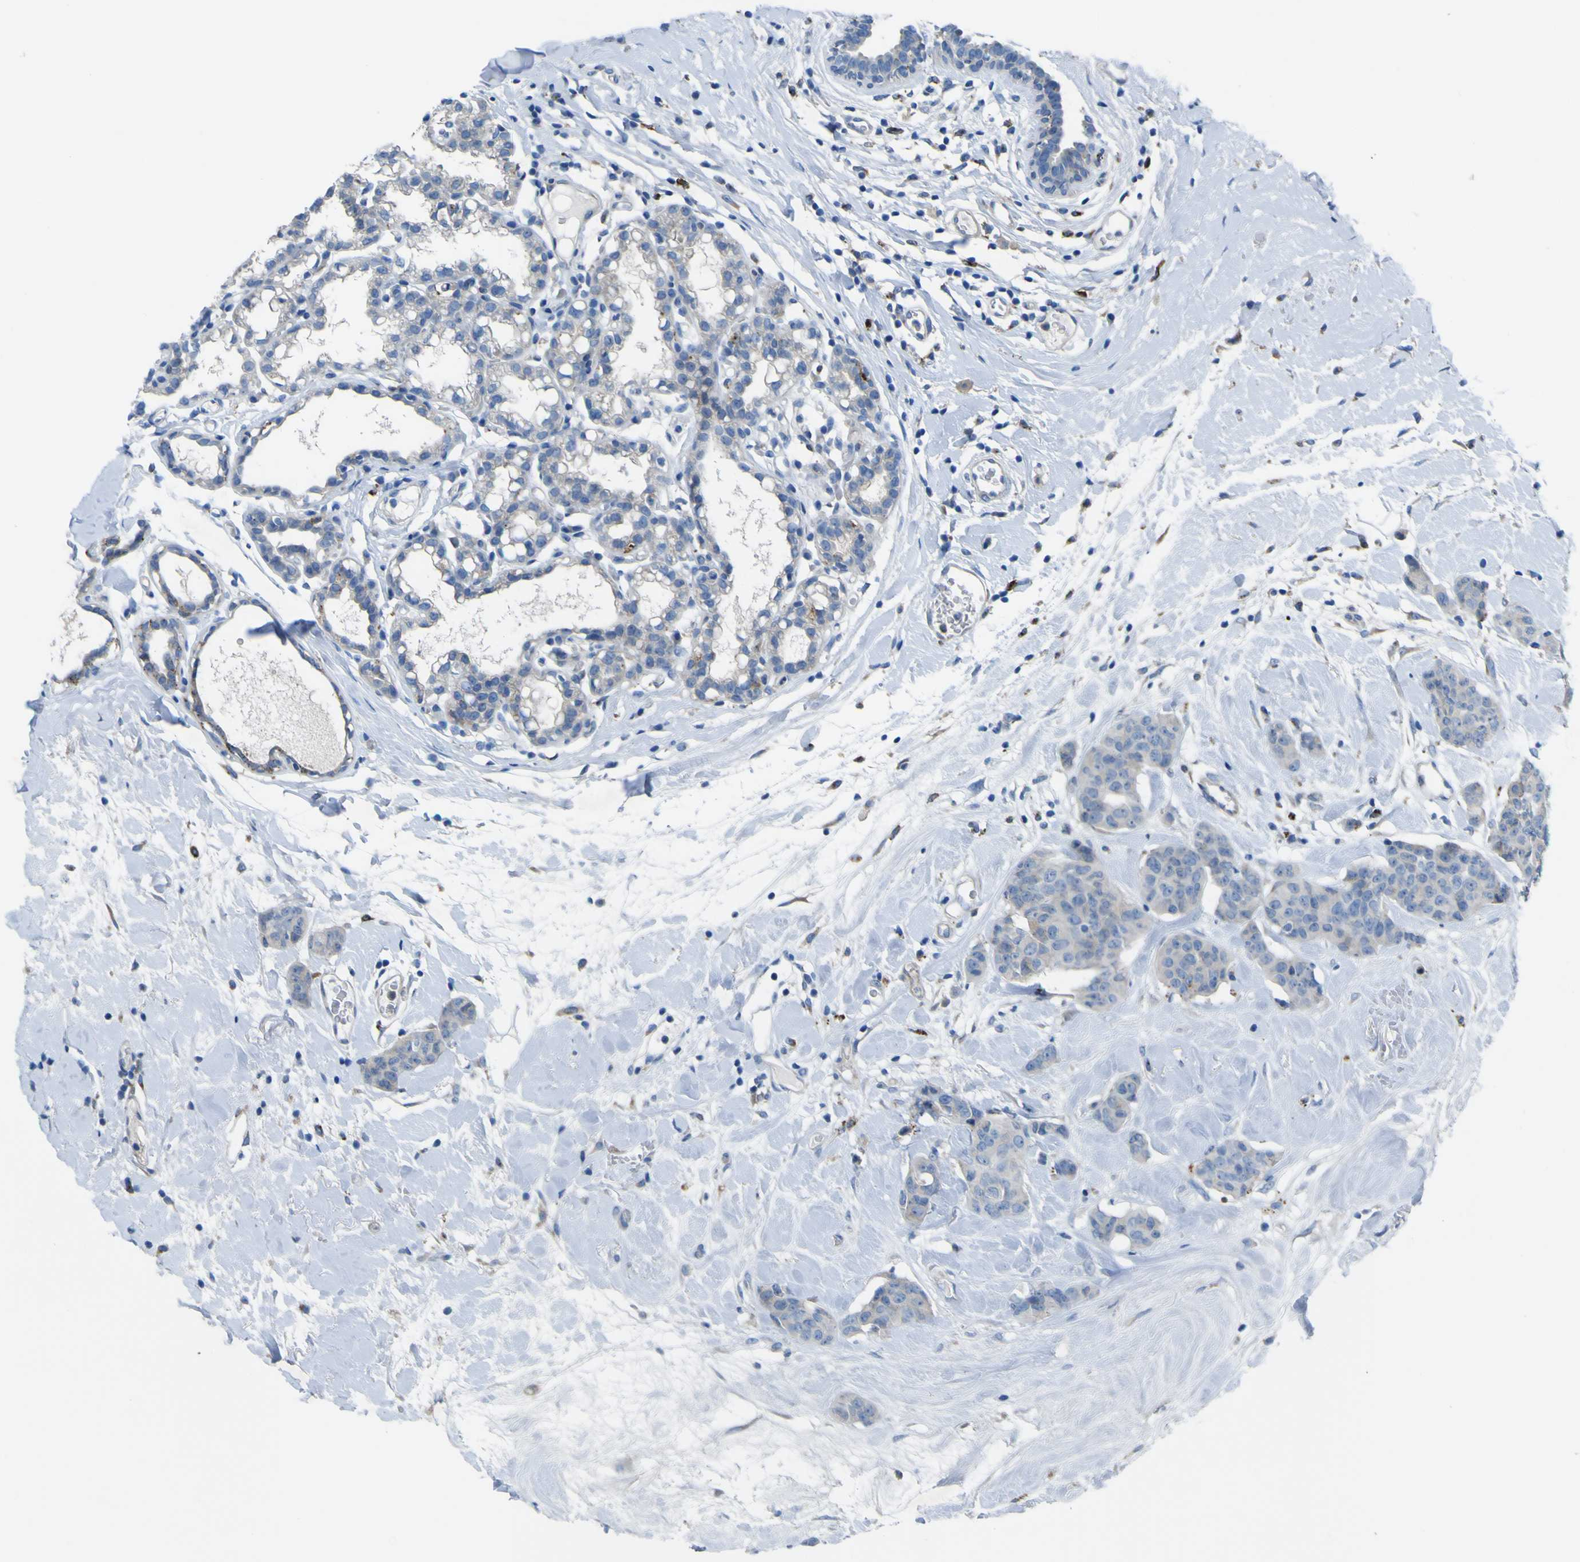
{"staining": {"intensity": "negative", "quantity": "none", "location": "none"}, "tissue": "breast cancer", "cell_type": "Tumor cells", "image_type": "cancer", "snomed": [{"axis": "morphology", "description": "Normal tissue, NOS"}, {"axis": "morphology", "description": "Duct carcinoma"}, {"axis": "topography", "description": "Breast"}], "caption": "Immunohistochemistry of breast intraductal carcinoma displays no positivity in tumor cells. (Stains: DAB immunohistochemistry with hematoxylin counter stain, Microscopy: brightfield microscopy at high magnification).", "gene": "CST3", "patient": {"sex": "female", "age": 40}}